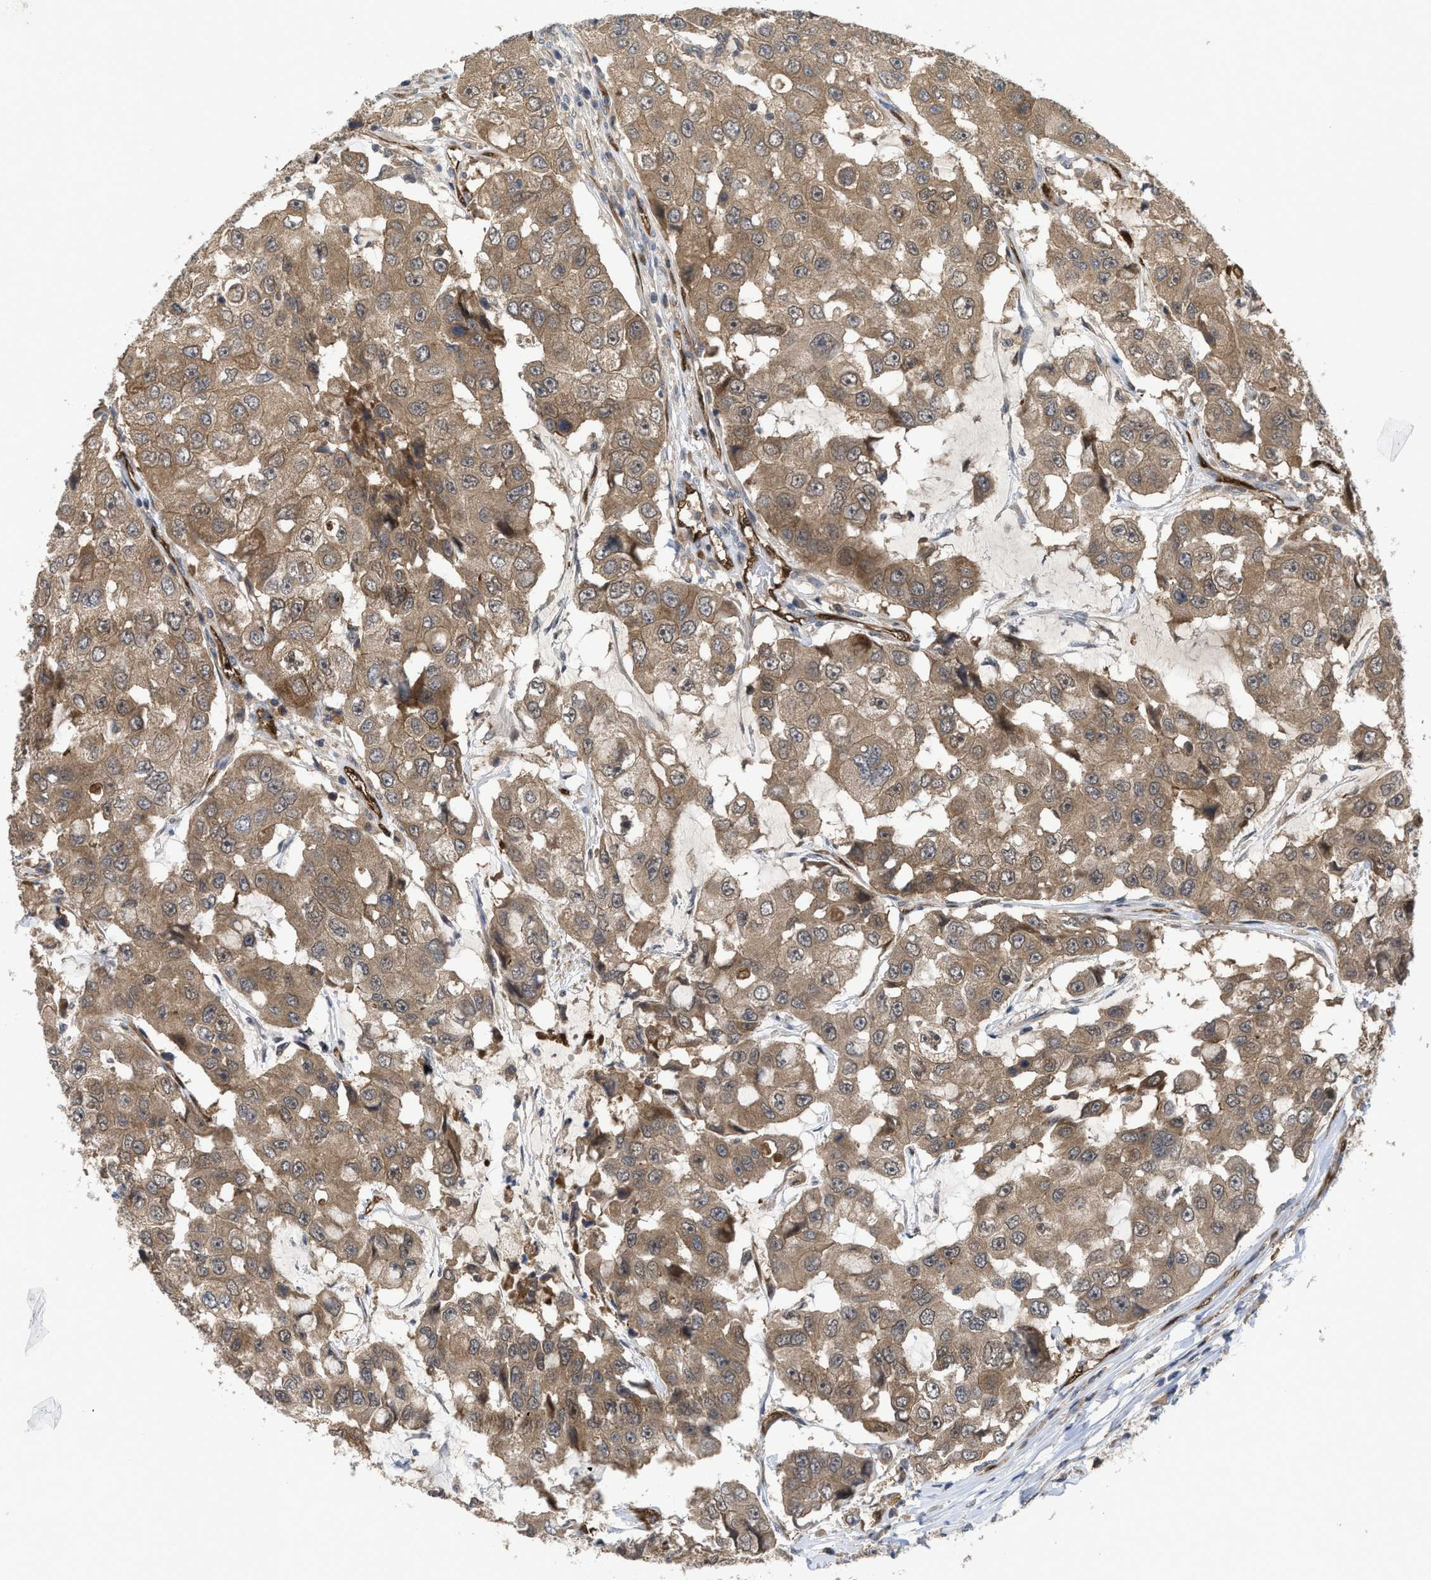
{"staining": {"intensity": "moderate", "quantity": ">75%", "location": "cytoplasmic/membranous"}, "tissue": "breast cancer", "cell_type": "Tumor cells", "image_type": "cancer", "snomed": [{"axis": "morphology", "description": "Duct carcinoma"}, {"axis": "topography", "description": "Breast"}], "caption": "High-magnification brightfield microscopy of intraductal carcinoma (breast) stained with DAB (3,3'-diaminobenzidine) (brown) and counterstained with hematoxylin (blue). tumor cells exhibit moderate cytoplasmic/membranous staining is seen in about>75% of cells.", "gene": "LDAF1", "patient": {"sex": "female", "age": 27}}